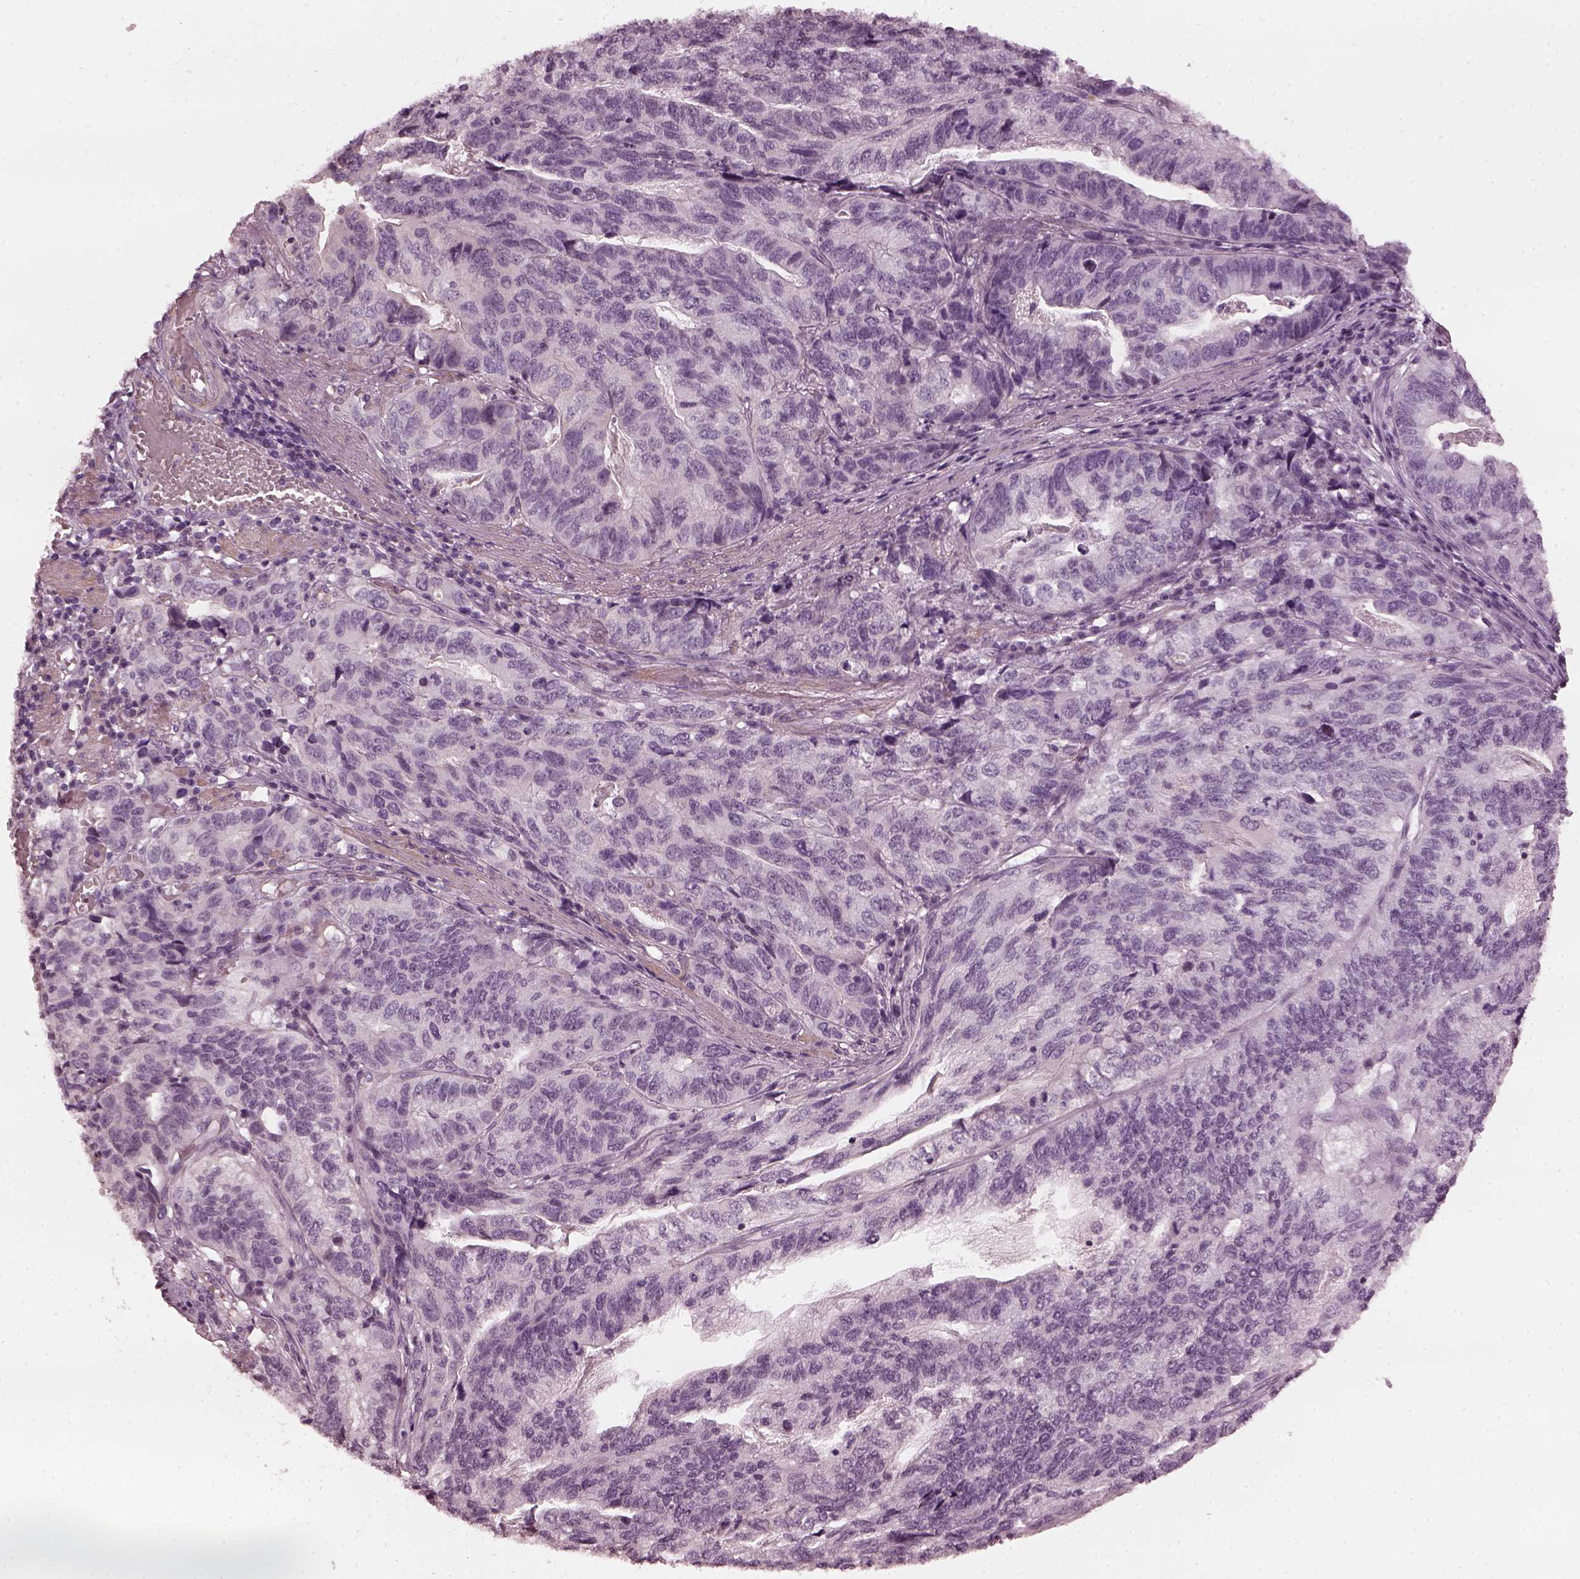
{"staining": {"intensity": "negative", "quantity": "none", "location": "none"}, "tissue": "stomach cancer", "cell_type": "Tumor cells", "image_type": "cancer", "snomed": [{"axis": "morphology", "description": "Adenocarcinoma, NOS"}, {"axis": "topography", "description": "Stomach, upper"}], "caption": "Human stomach cancer stained for a protein using immunohistochemistry shows no staining in tumor cells.", "gene": "CCDC170", "patient": {"sex": "female", "age": 67}}